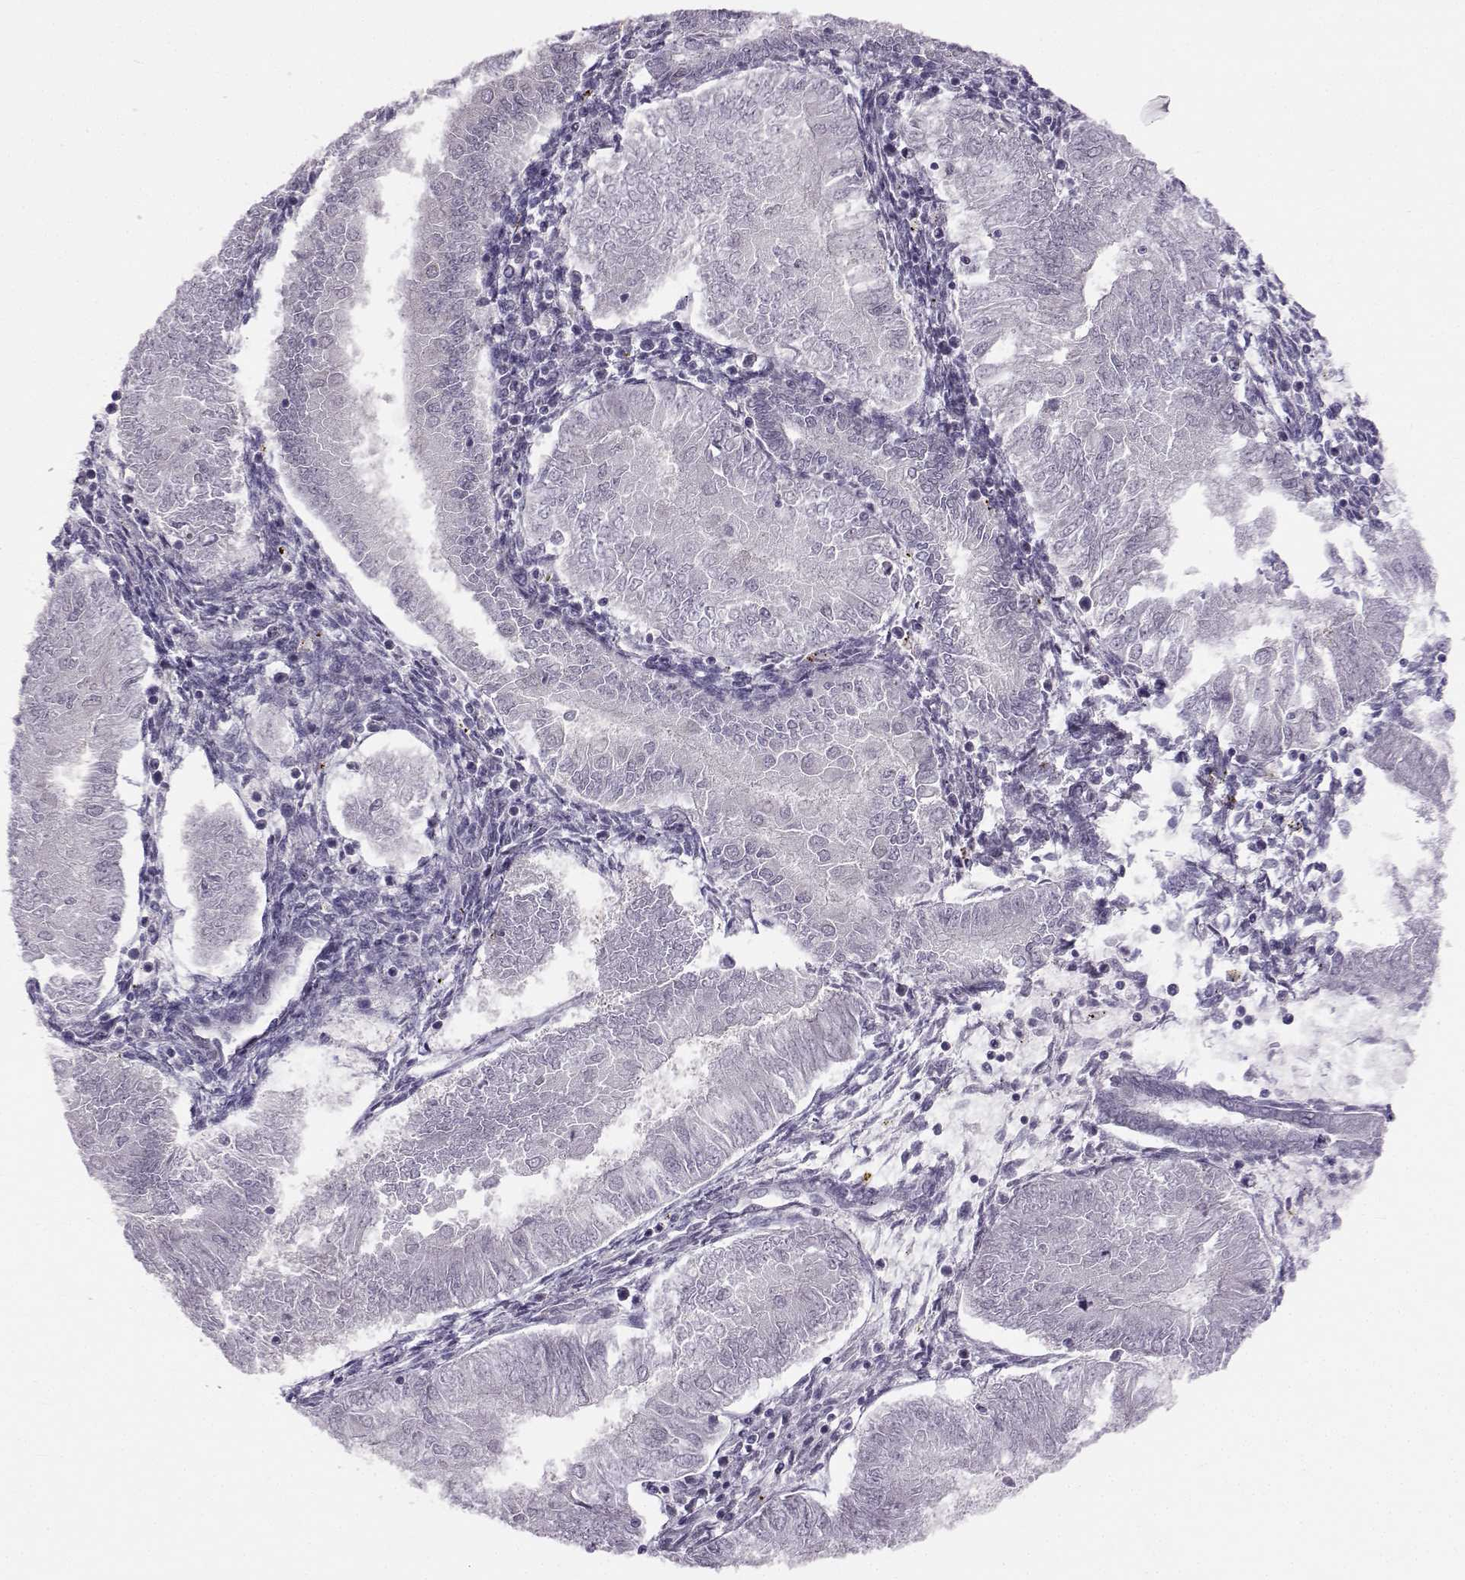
{"staining": {"intensity": "negative", "quantity": "none", "location": "none"}, "tissue": "endometrial cancer", "cell_type": "Tumor cells", "image_type": "cancer", "snomed": [{"axis": "morphology", "description": "Adenocarcinoma, NOS"}, {"axis": "topography", "description": "Endometrium"}], "caption": "High power microscopy photomicrograph of an IHC histopathology image of endometrial cancer, revealing no significant positivity in tumor cells.", "gene": "MED26", "patient": {"sex": "female", "age": 53}}